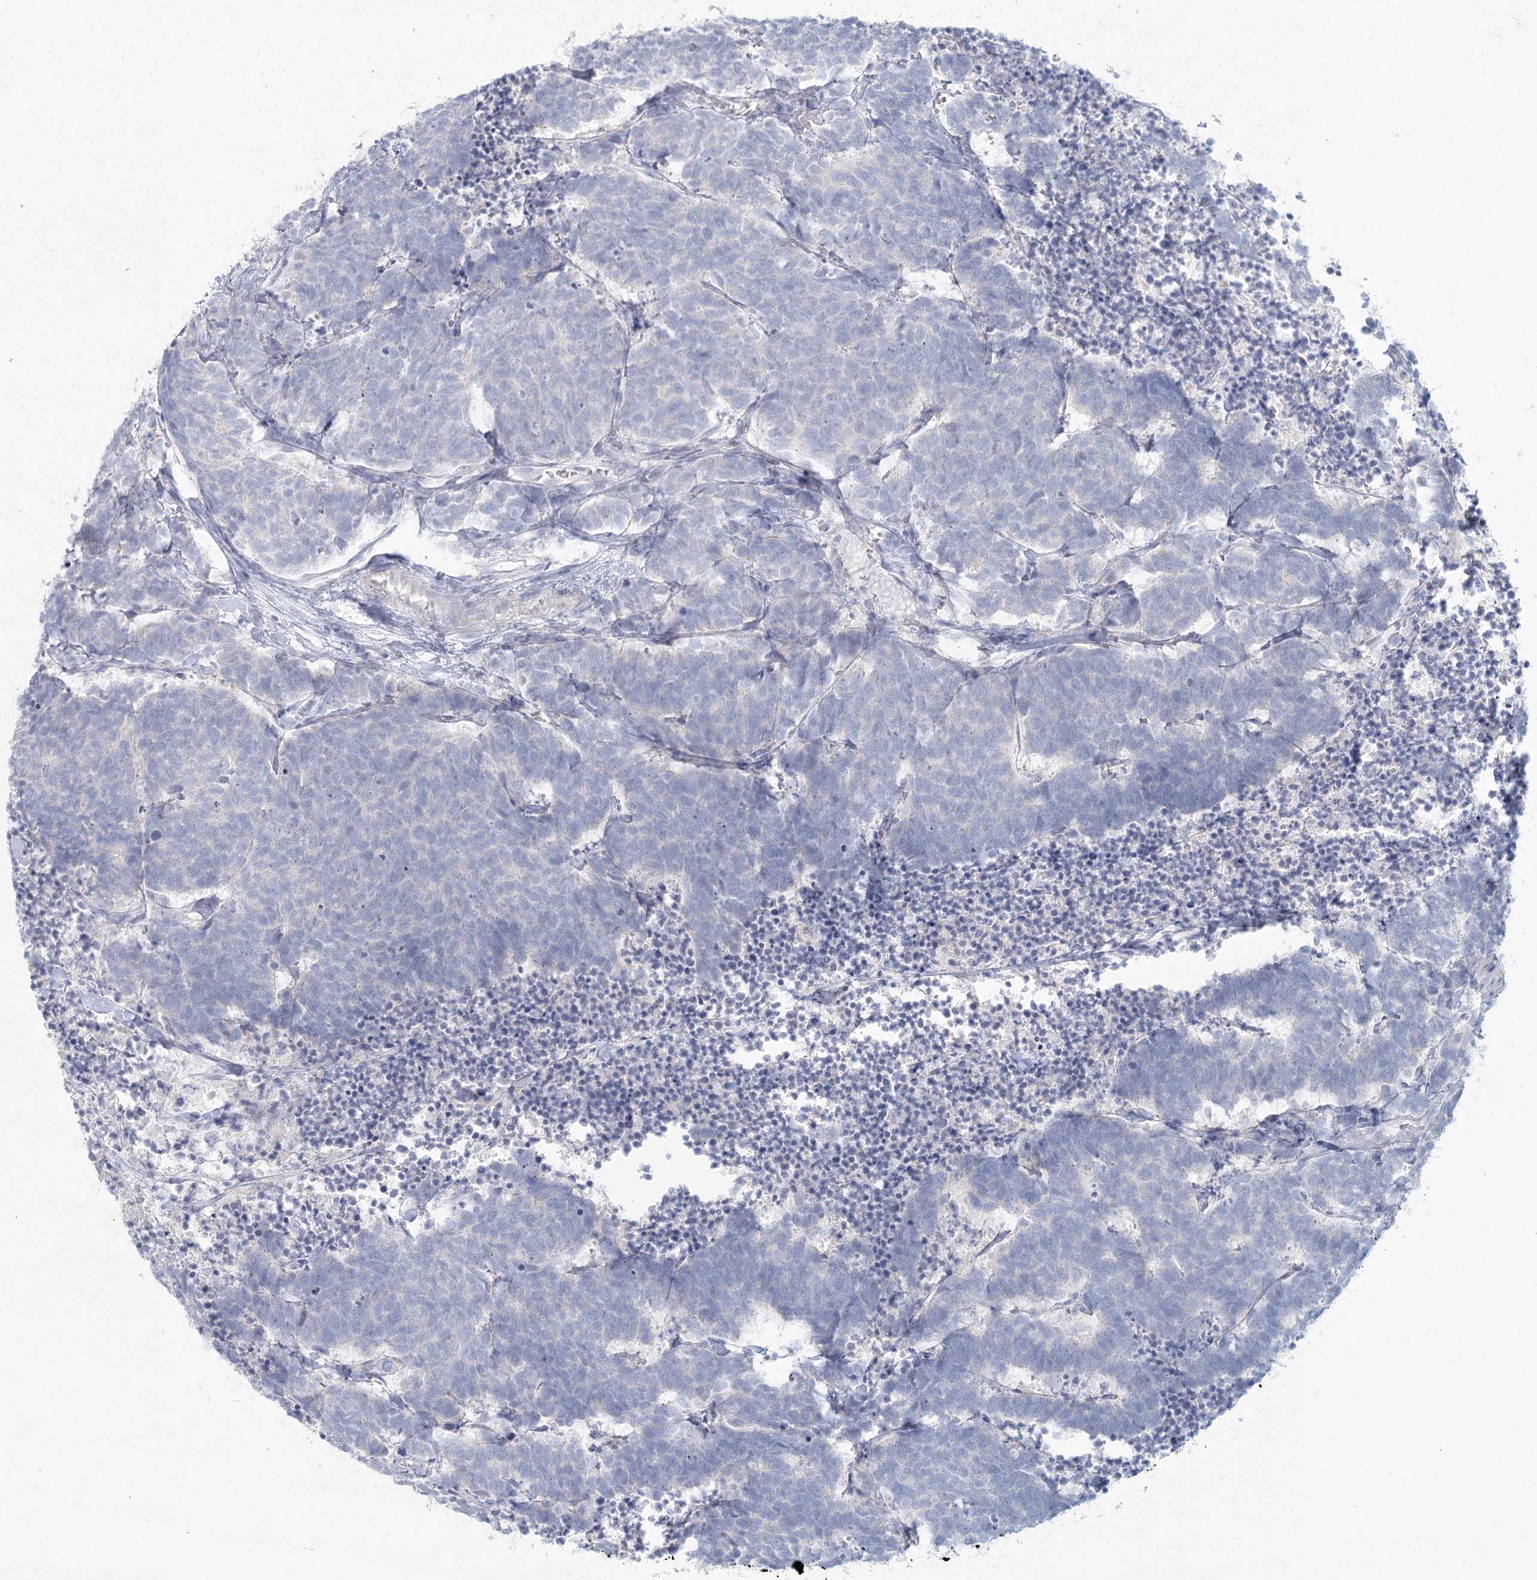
{"staining": {"intensity": "negative", "quantity": "none", "location": "none"}, "tissue": "carcinoid", "cell_type": "Tumor cells", "image_type": "cancer", "snomed": [{"axis": "morphology", "description": "Carcinoma, NOS"}, {"axis": "morphology", "description": "Carcinoid, malignant, NOS"}, {"axis": "topography", "description": "Urinary bladder"}], "caption": "The immunohistochemistry photomicrograph has no significant positivity in tumor cells of carcinoid tissue.", "gene": "LRP2BP", "patient": {"sex": "male", "age": 57}}